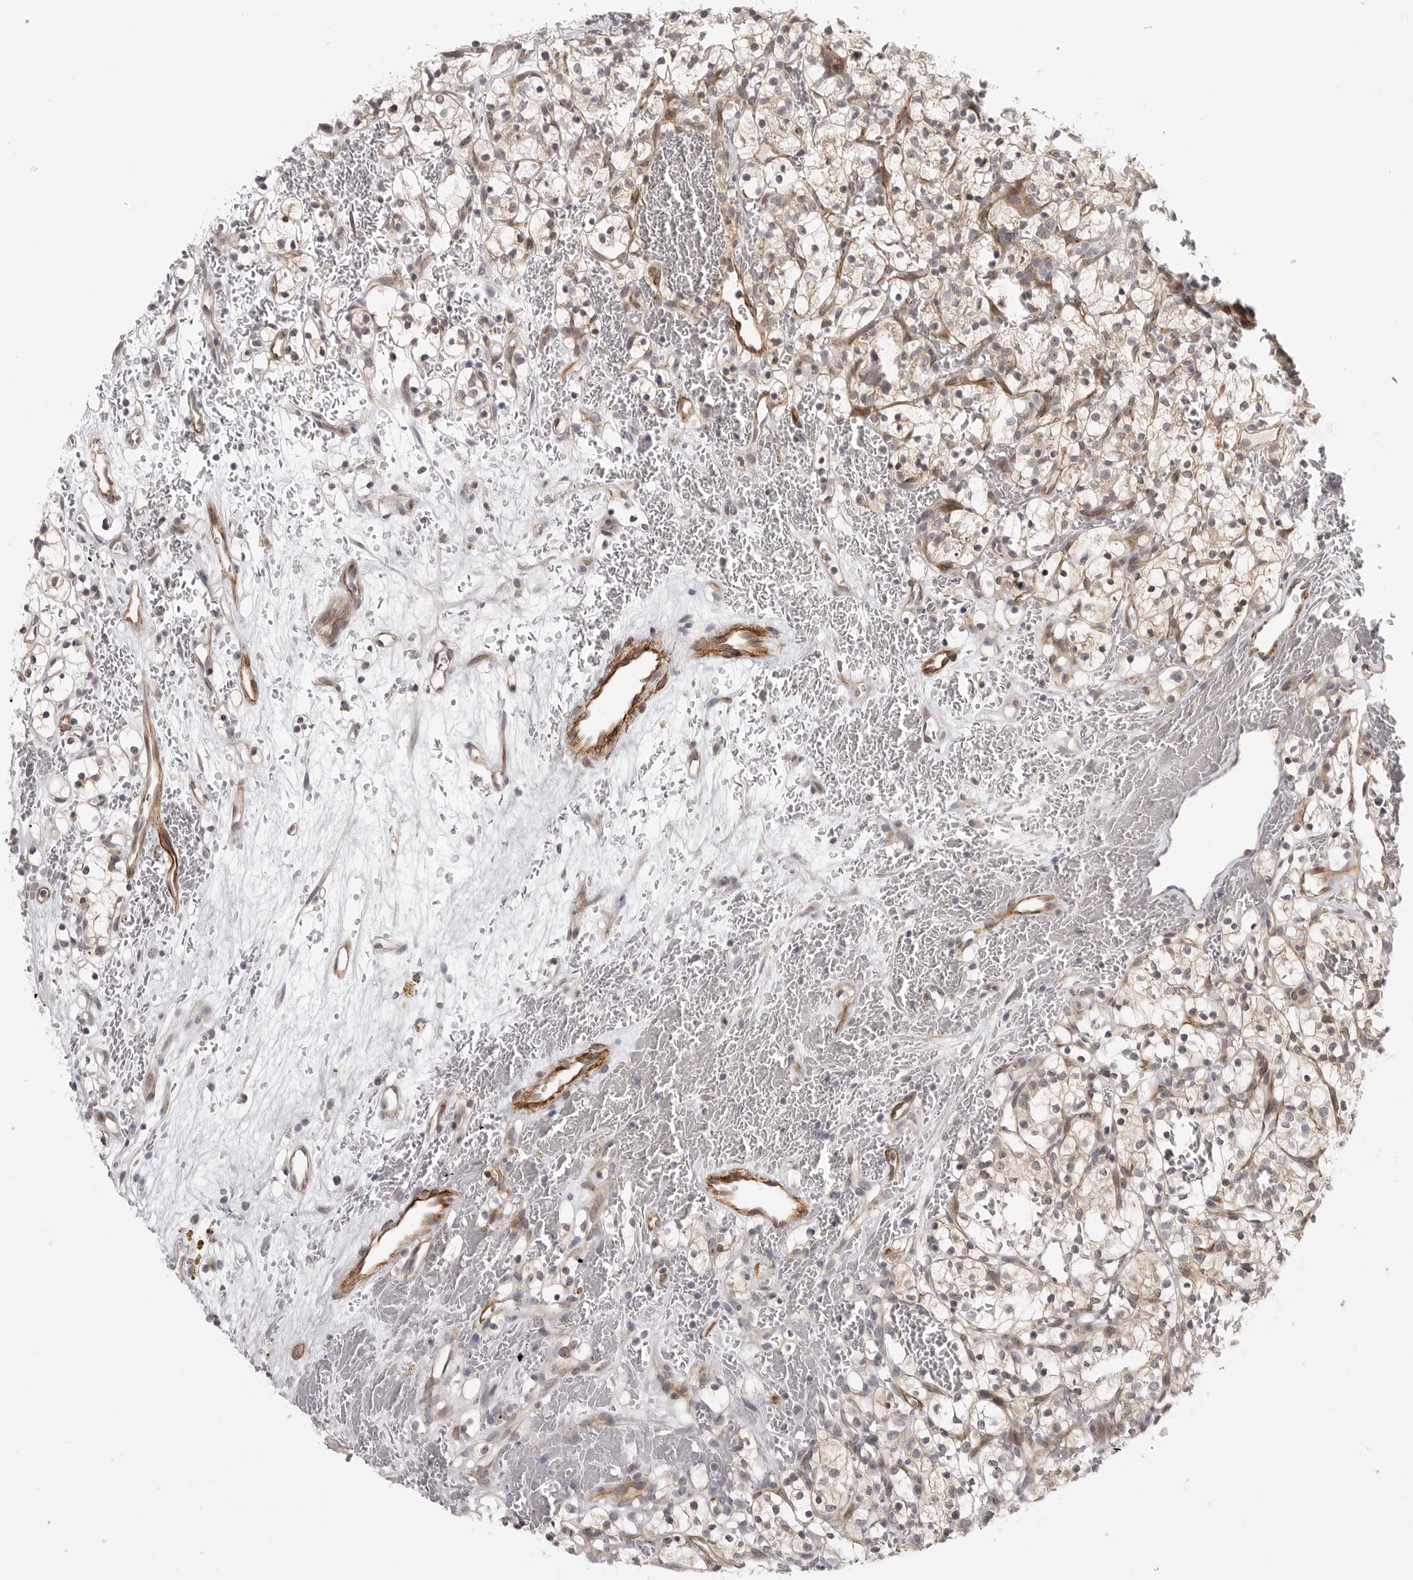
{"staining": {"intensity": "weak", "quantity": ">75%", "location": "cytoplasmic/membranous"}, "tissue": "renal cancer", "cell_type": "Tumor cells", "image_type": "cancer", "snomed": [{"axis": "morphology", "description": "Adenocarcinoma, NOS"}, {"axis": "topography", "description": "Kidney"}], "caption": "Tumor cells display low levels of weak cytoplasmic/membranous staining in about >75% of cells in renal cancer.", "gene": "TUT4", "patient": {"sex": "female", "age": 57}}